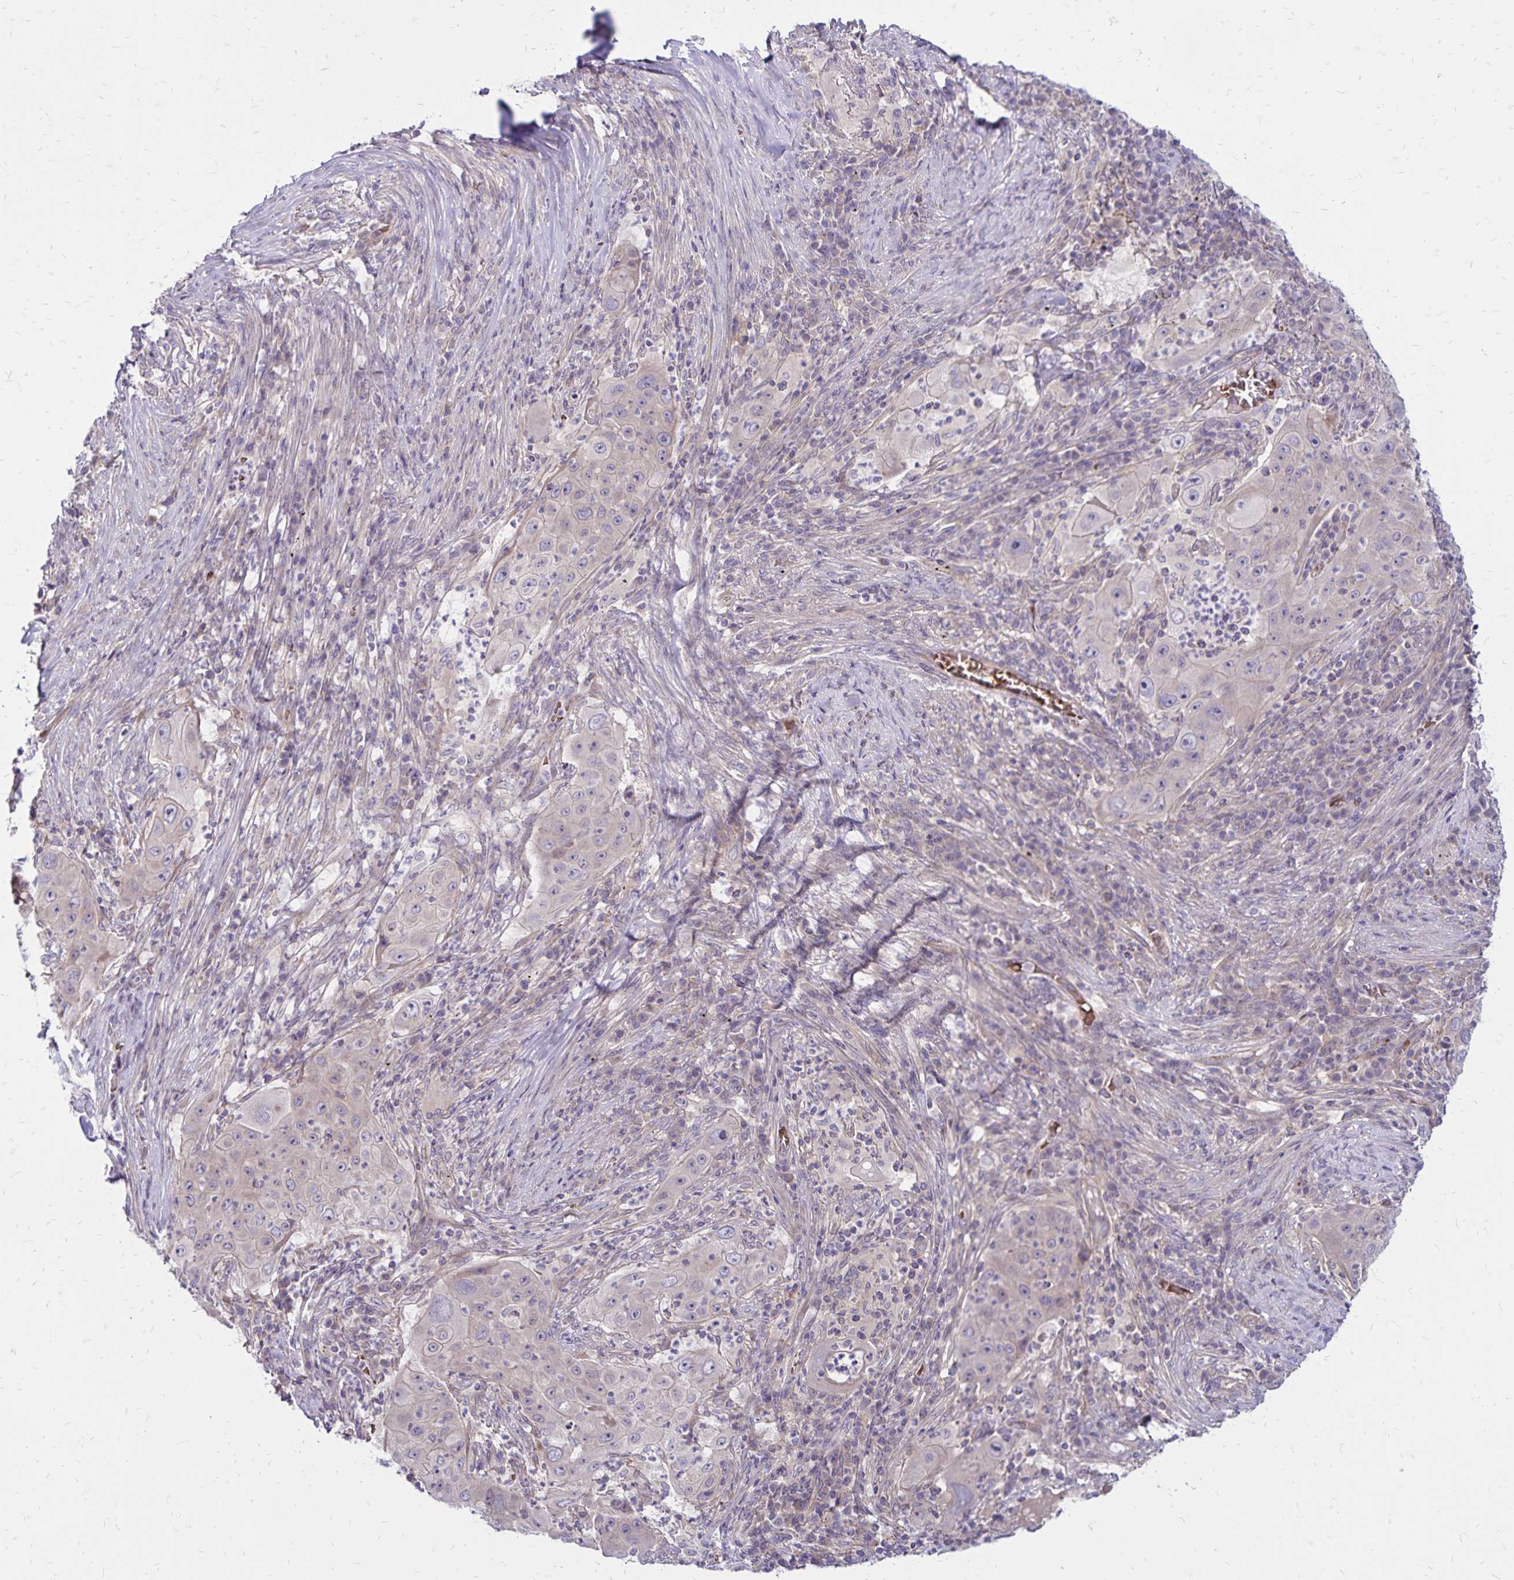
{"staining": {"intensity": "weak", "quantity": "<25%", "location": "cytoplasmic/membranous"}, "tissue": "lung cancer", "cell_type": "Tumor cells", "image_type": "cancer", "snomed": [{"axis": "morphology", "description": "Squamous cell carcinoma, NOS"}, {"axis": "topography", "description": "Lung"}], "caption": "Tumor cells show no significant protein expression in lung cancer.", "gene": "FSD1", "patient": {"sex": "female", "age": 59}}